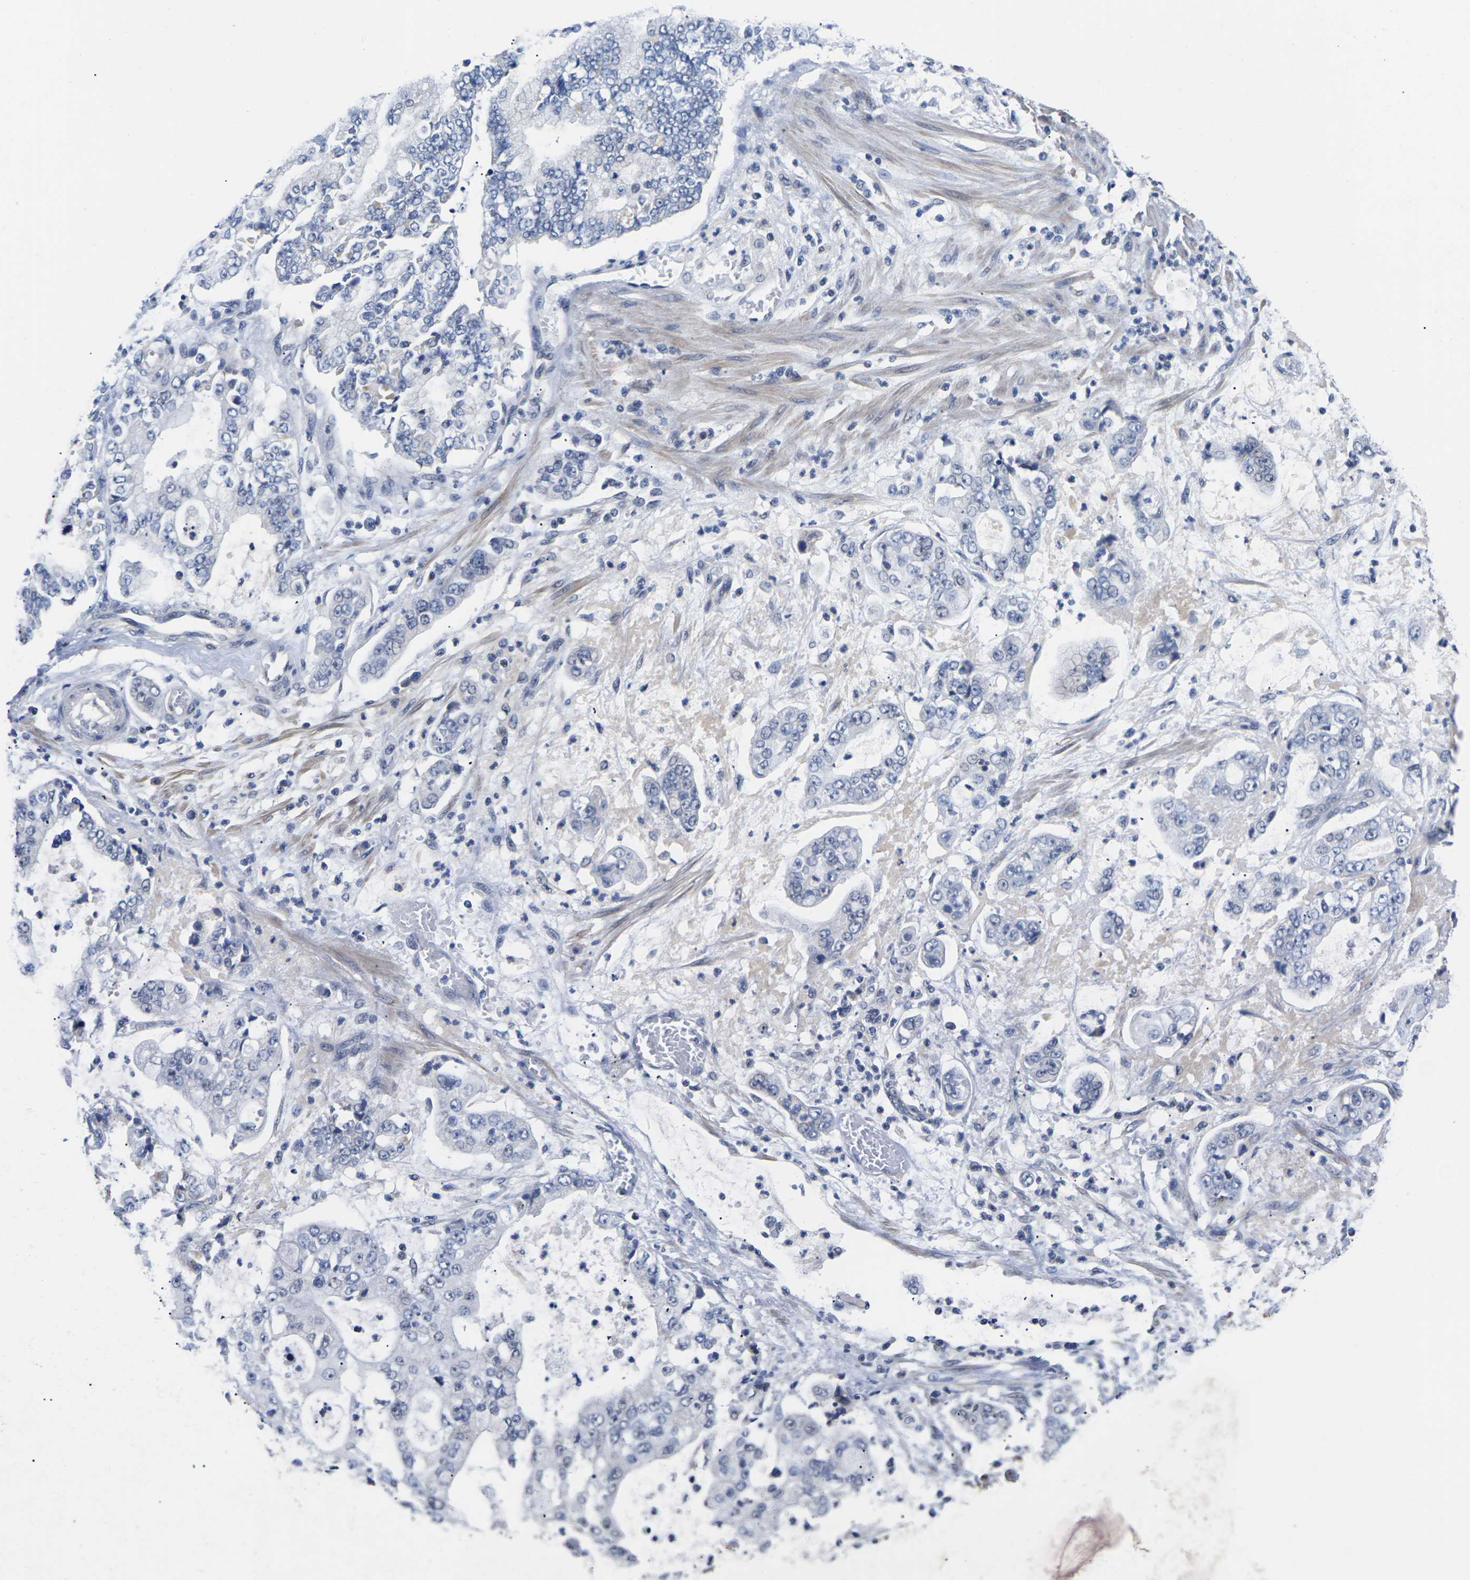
{"staining": {"intensity": "negative", "quantity": "none", "location": "none"}, "tissue": "stomach cancer", "cell_type": "Tumor cells", "image_type": "cancer", "snomed": [{"axis": "morphology", "description": "Adenocarcinoma, NOS"}, {"axis": "topography", "description": "Stomach"}], "caption": "Human adenocarcinoma (stomach) stained for a protein using immunohistochemistry shows no positivity in tumor cells.", "gene": "ST6GAL2", "patient": {"sex": "male", "age": 76}}